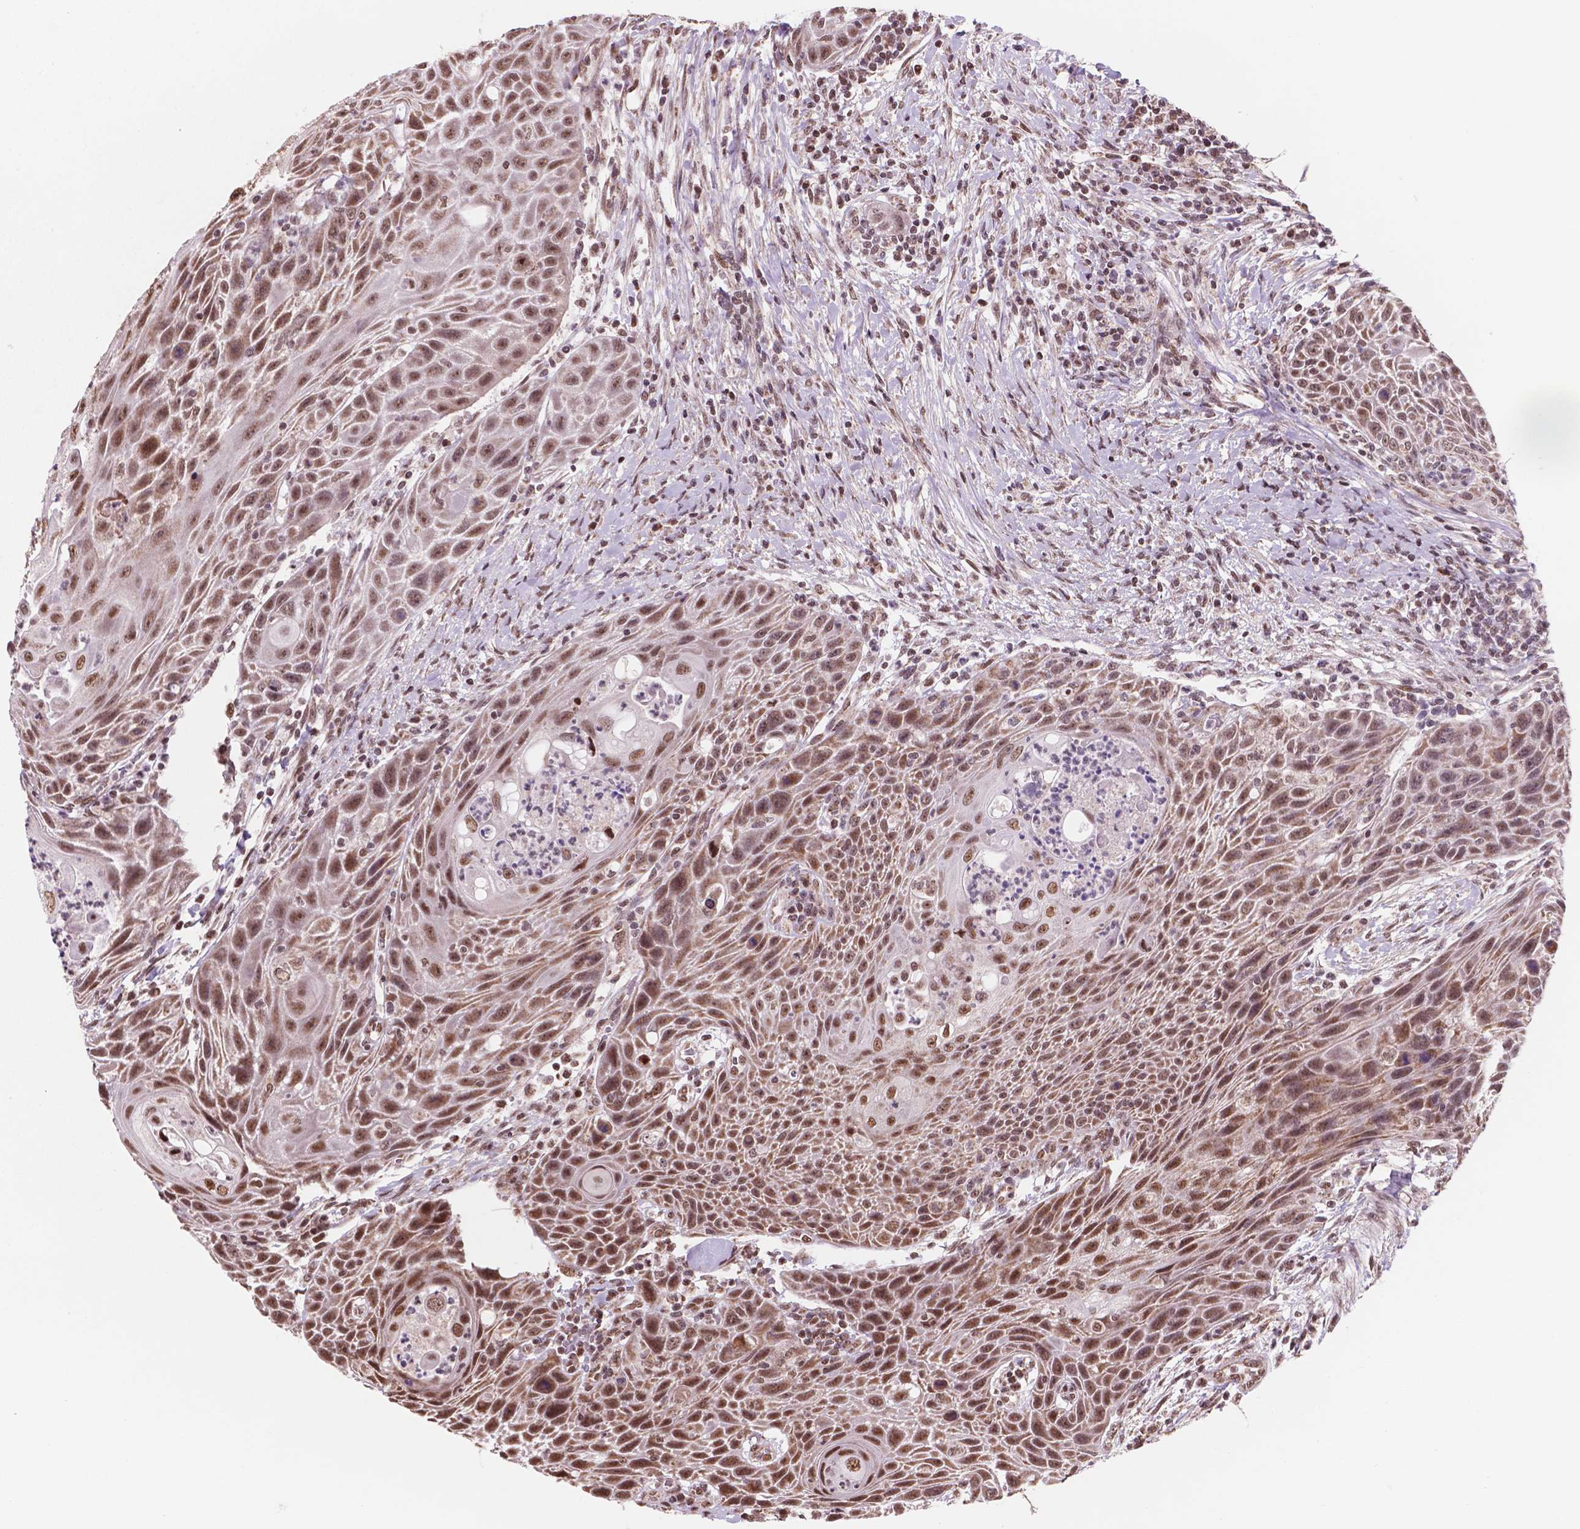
{"staining": {"intensity": "moderate", "quantity": ">75%", "location": "cytoplasmic/membranous,nuclear"}, "tissue": "head and neck cancer", "cell_type": "Tumor cells", "image_type": "cancer", "snomed": [{"axis": "morphology", "description": "Squamous cell carcinoma, NOS"}, {"axis": "topography", "description": "Head-Neck"}], "caption": "The micrograph displays immunohistochemical staining of head and neck cancer. There is moderate cytoplasmic/membranous and nuclear expression is identified in about >75% of tumor cells. (DAB (3,3'-diaminobenzidine) IHC with brightfield microscopy, high magnification).", "gene": "NDUFA10", "patient": {"sex": "male", "age": 69}}